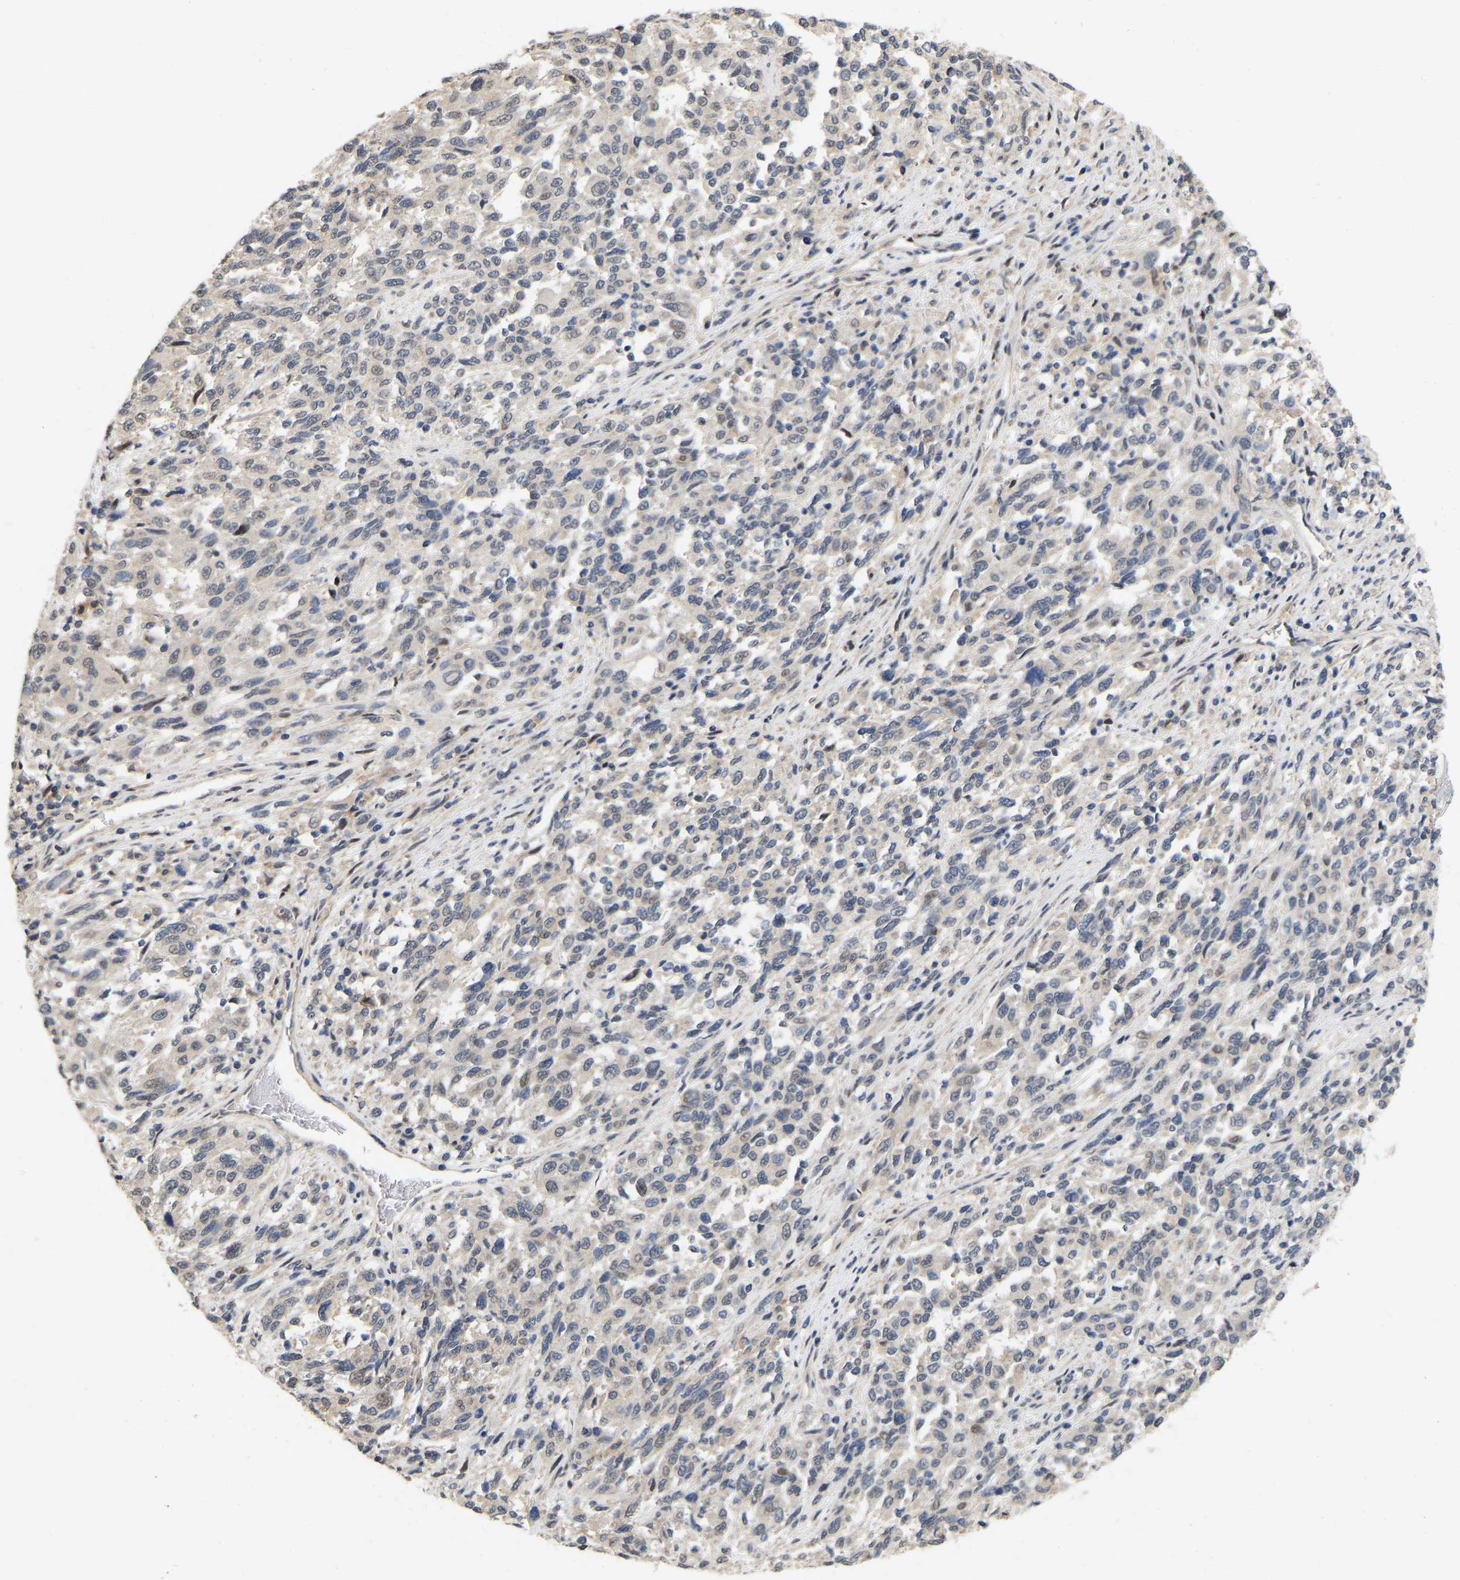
{"staining": {"intensity": "weak", "quantity": "<25%", "location": "cytoplasmic/membranous"}, "tissue": "melanoma", "cell_type": "Tumor cells", "image_type": "cancer", "snomed": [{"axis": "morphology", "description": "Malignant melanoma, Metastatic site"}, {"axis": "topography", "description": "Lymph node"}], "caption": "A high-resolution histopathology image shows immunohistochemistry staining of melanoma, which displays no significant staining in tumor cells.", "gene": "RUVBL1", "patient": {"sex": "male", "age": 61}}